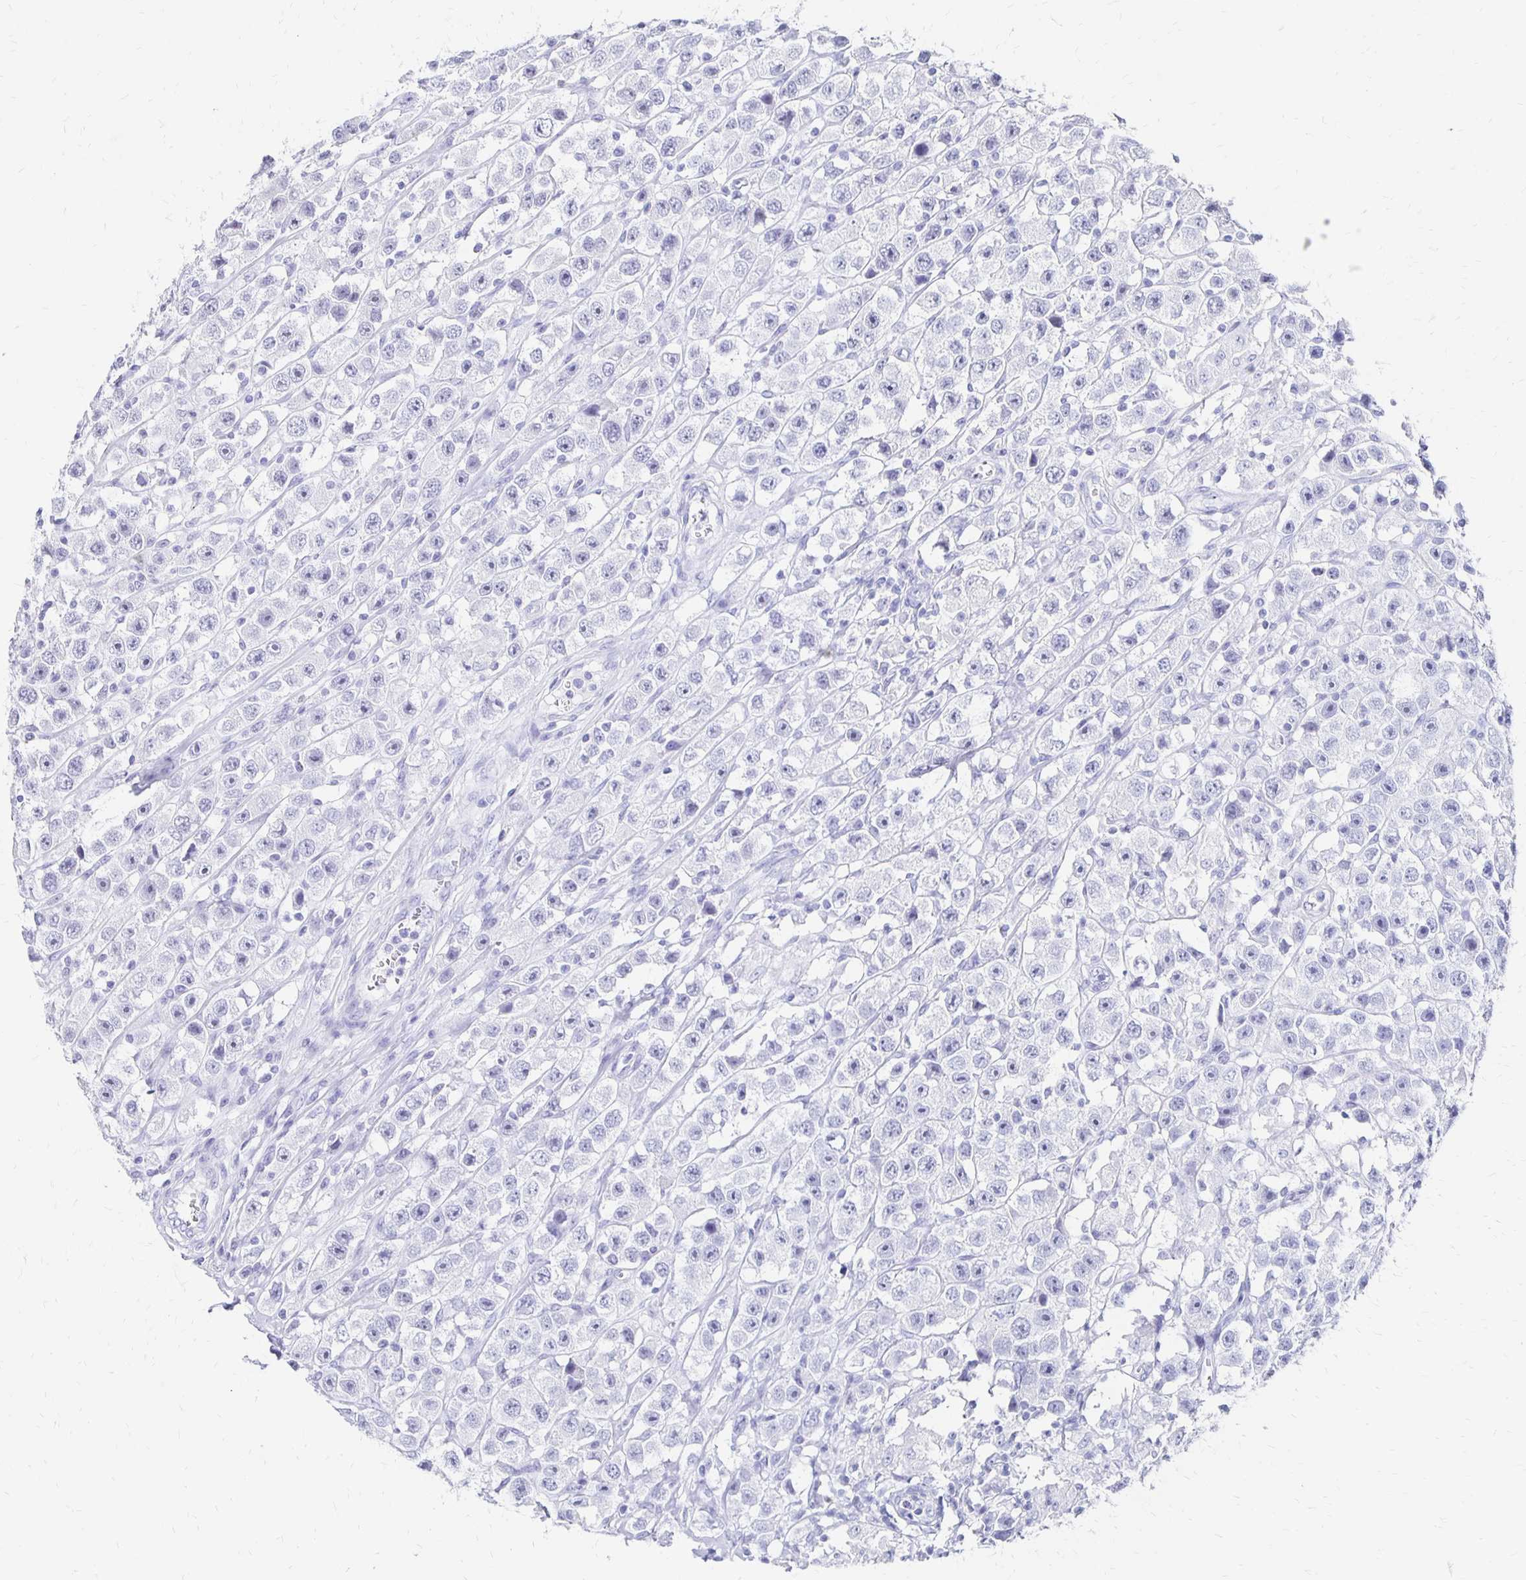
{"staining": {"intensity": "negative", "quantity": "none", "location": "none"}, "tissue": "testis cancer", "cell_type": "Tumor cells", "image_type": "cancer", "snomed": [{"axis": "morphology", "description": "Seminoma, NOS"}, {"axis": "topography", "description": "Testis"}], "caption": "The histopathology image demonstrates no staining of tumor cells in seminoma (testis). The staining was performed using DAB (3,3'-diaminobenzidine) to visualize the protein expression in brown, while the nuclei were stained in blue with hematoxylin (Magnification: 20x).", "gene": "SYT2", "patient": {"sex": "male", "age": 45}}